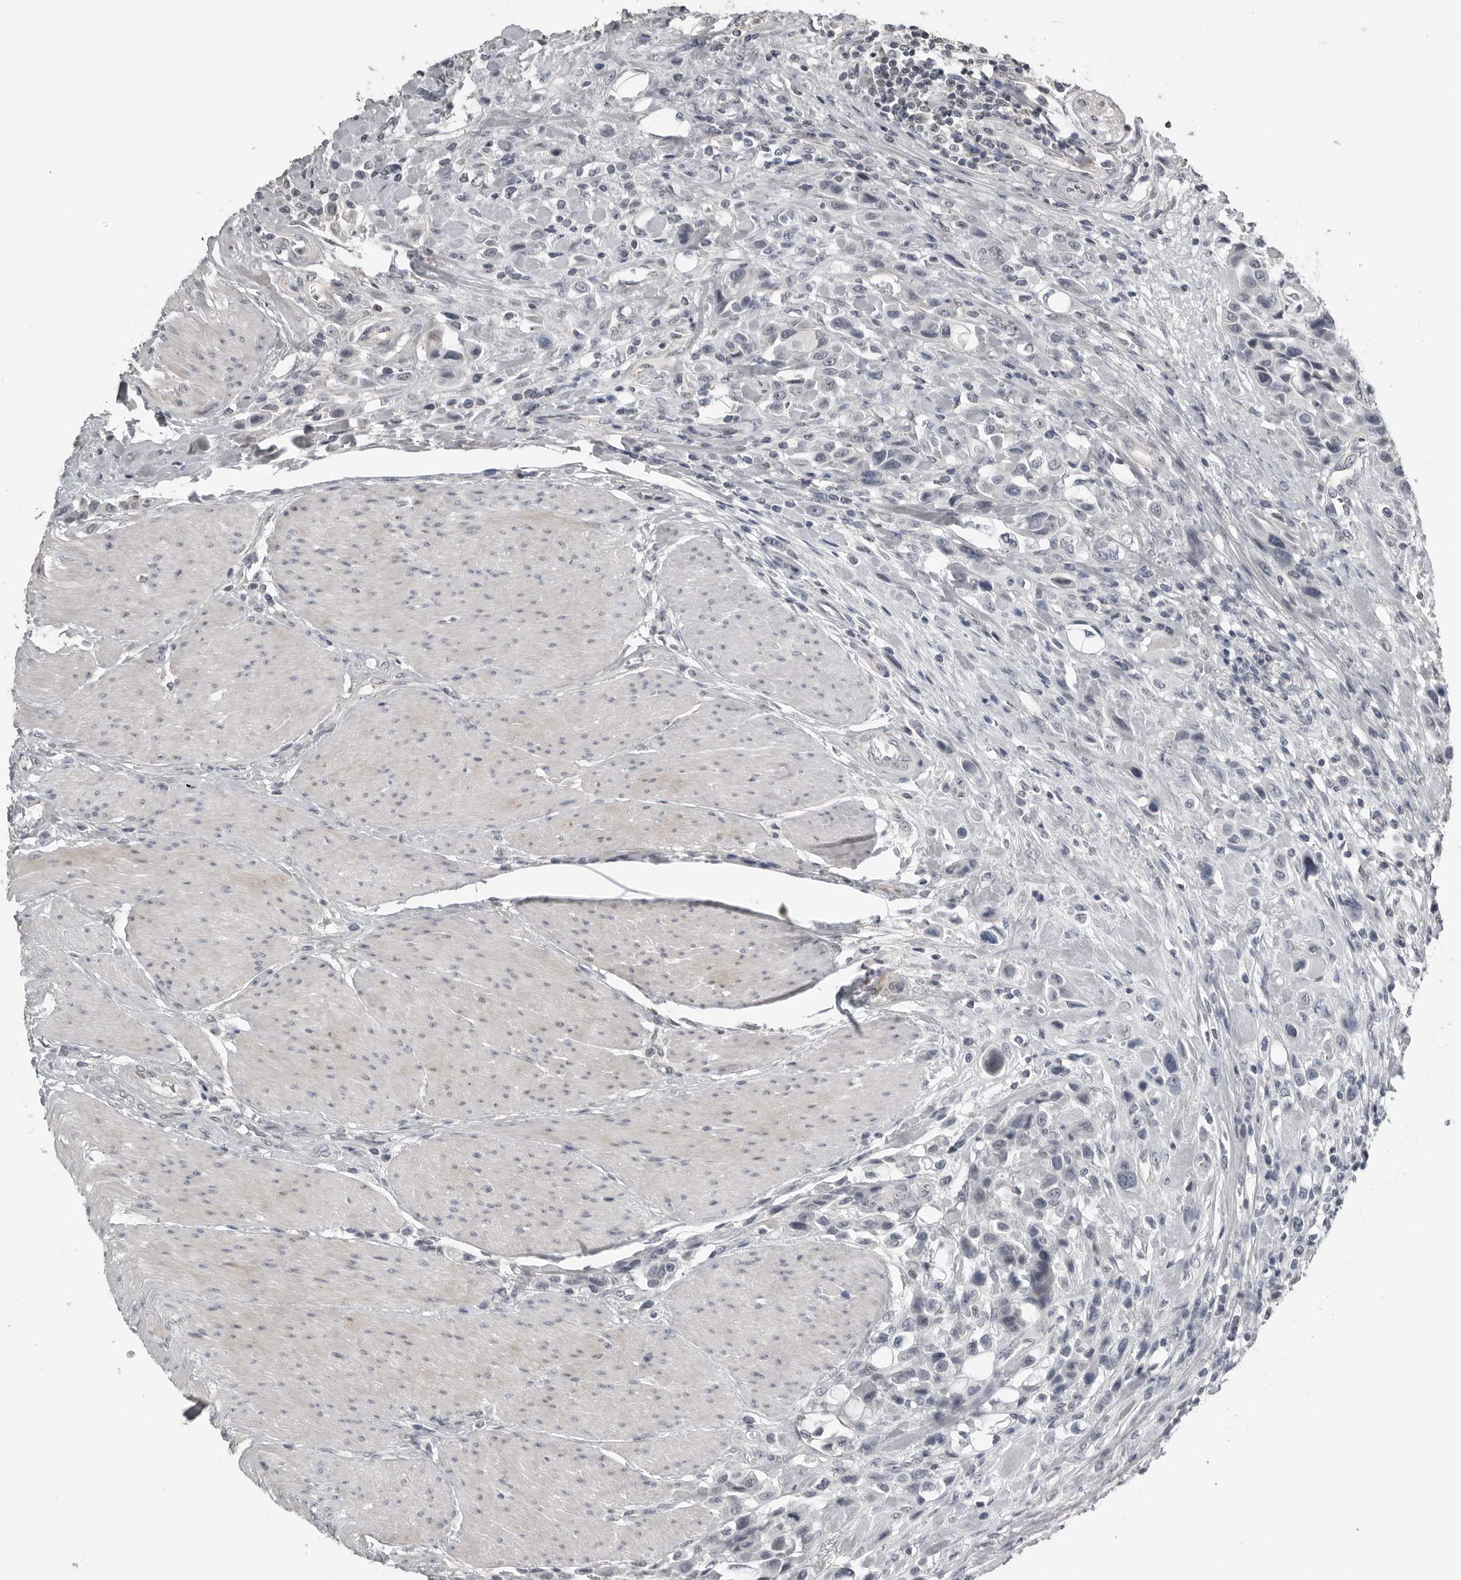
{"staining": {"intensity": "negative", "quantity": "none", "location": "none"}, "tissue": "urothelial cancer", "cell_type": "Tumor cells", "image_type": "cancer", "snomed": [{"axis": "morphology", "description": "Urothelial carcinoma, High grade"}, {"axis": "topography", "description": "Urinary bladder"}], "caption": "Immunohistochemical staining of high-grade urothelial carcinoma exhibits no significant positivity in tumor cells.", "gene": "PRRX2", "patient": {"sex": "male", "age": 50}}